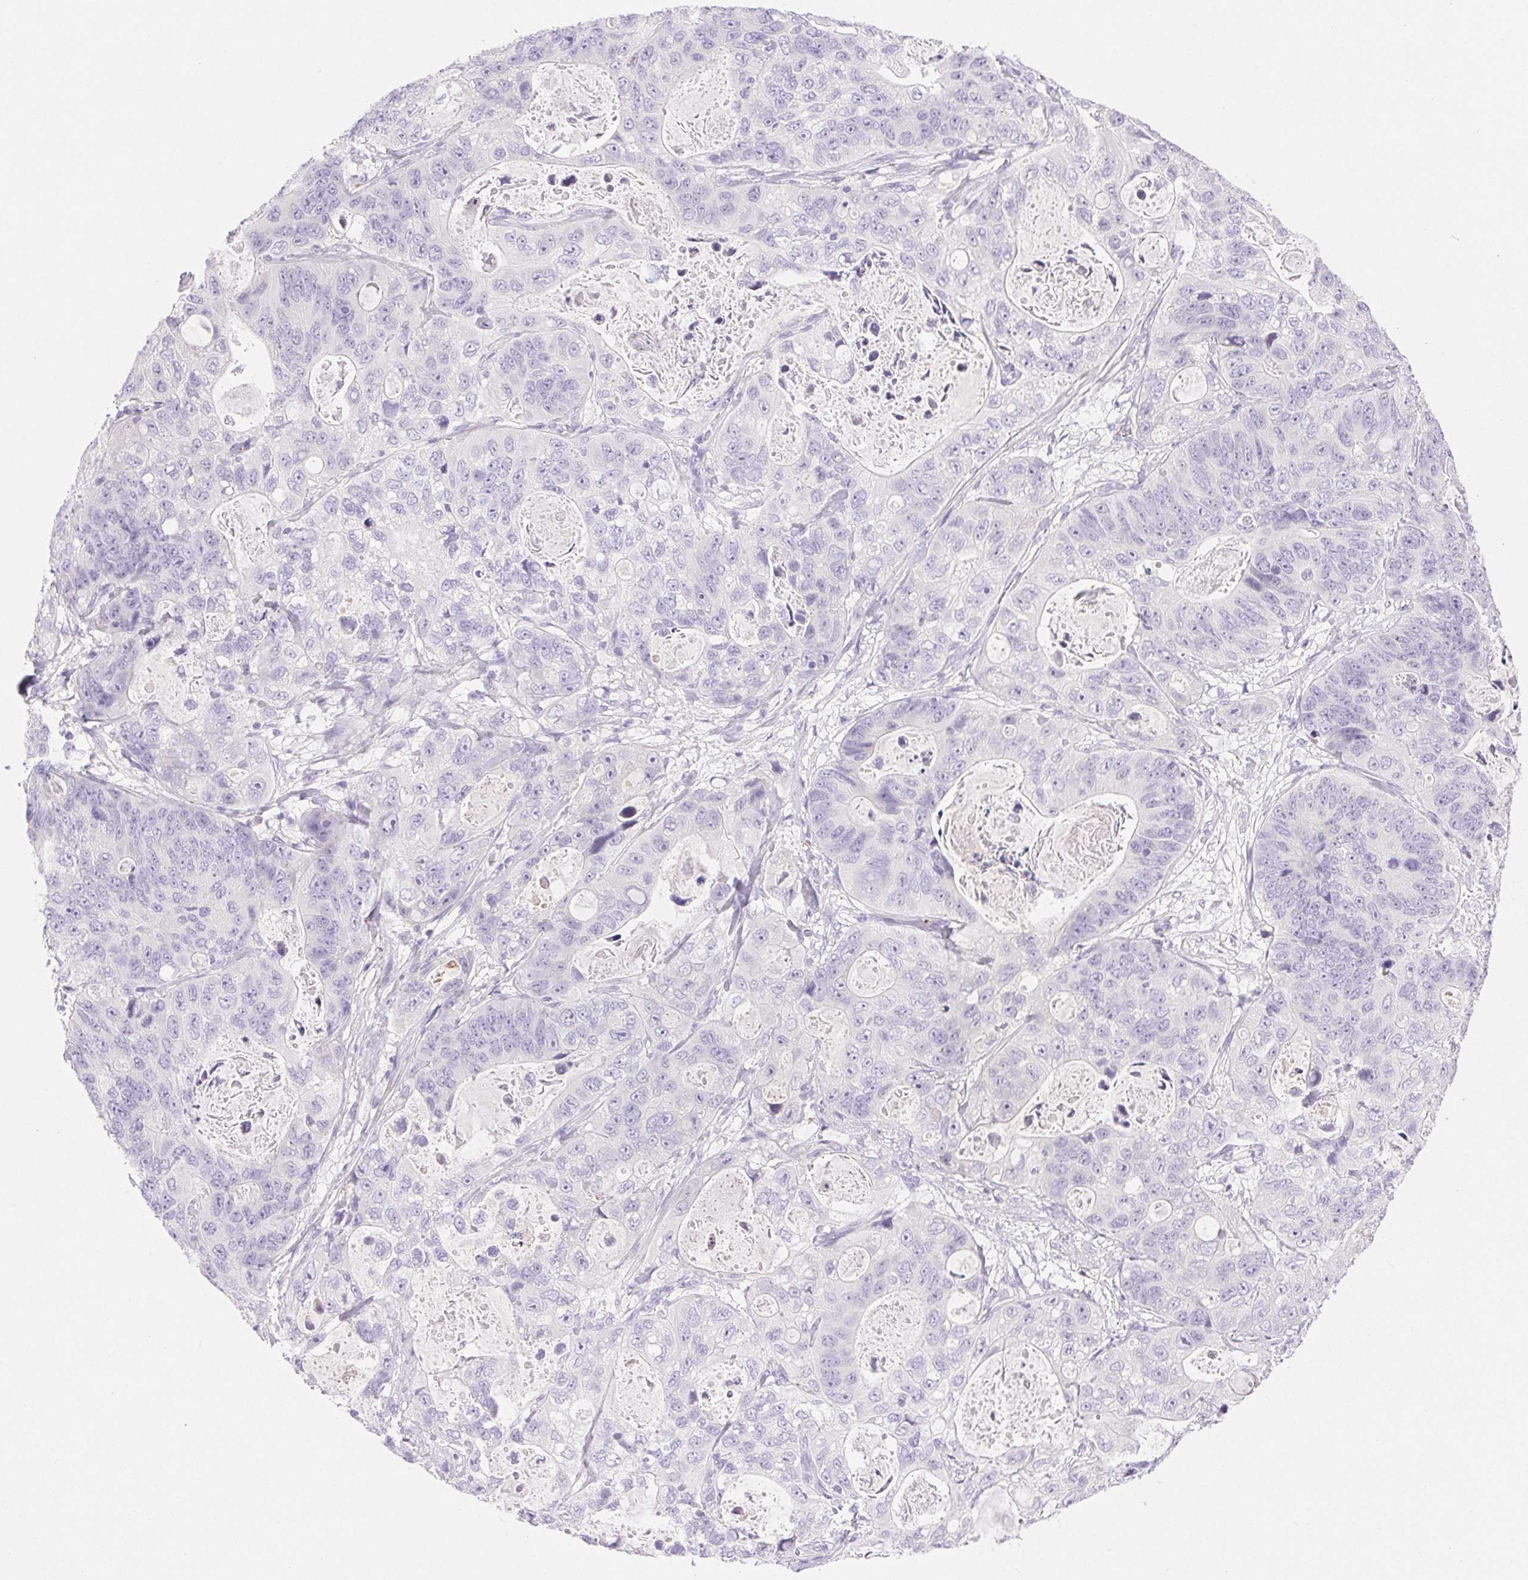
{"staining": {"intensity": "negative", "quantity": "none", "location": "none"}, "tissue": "stomach cancer", "cell_type": "Tumor cells", "image_type": "cancer", "snomed": [{"axis": "morphology", "description": "Normal tissue, NOS"}, {"axis": "morphology", "description": "Adenocarcinoma, NOS"}, {"axis": "topography", "description": "Stomach"}], "caption": "Tumor cells are negative for protein expression in human stomach adenocarcinoma.", "gene": "FGA", "patient": {"sex": "female", "age": 89}}